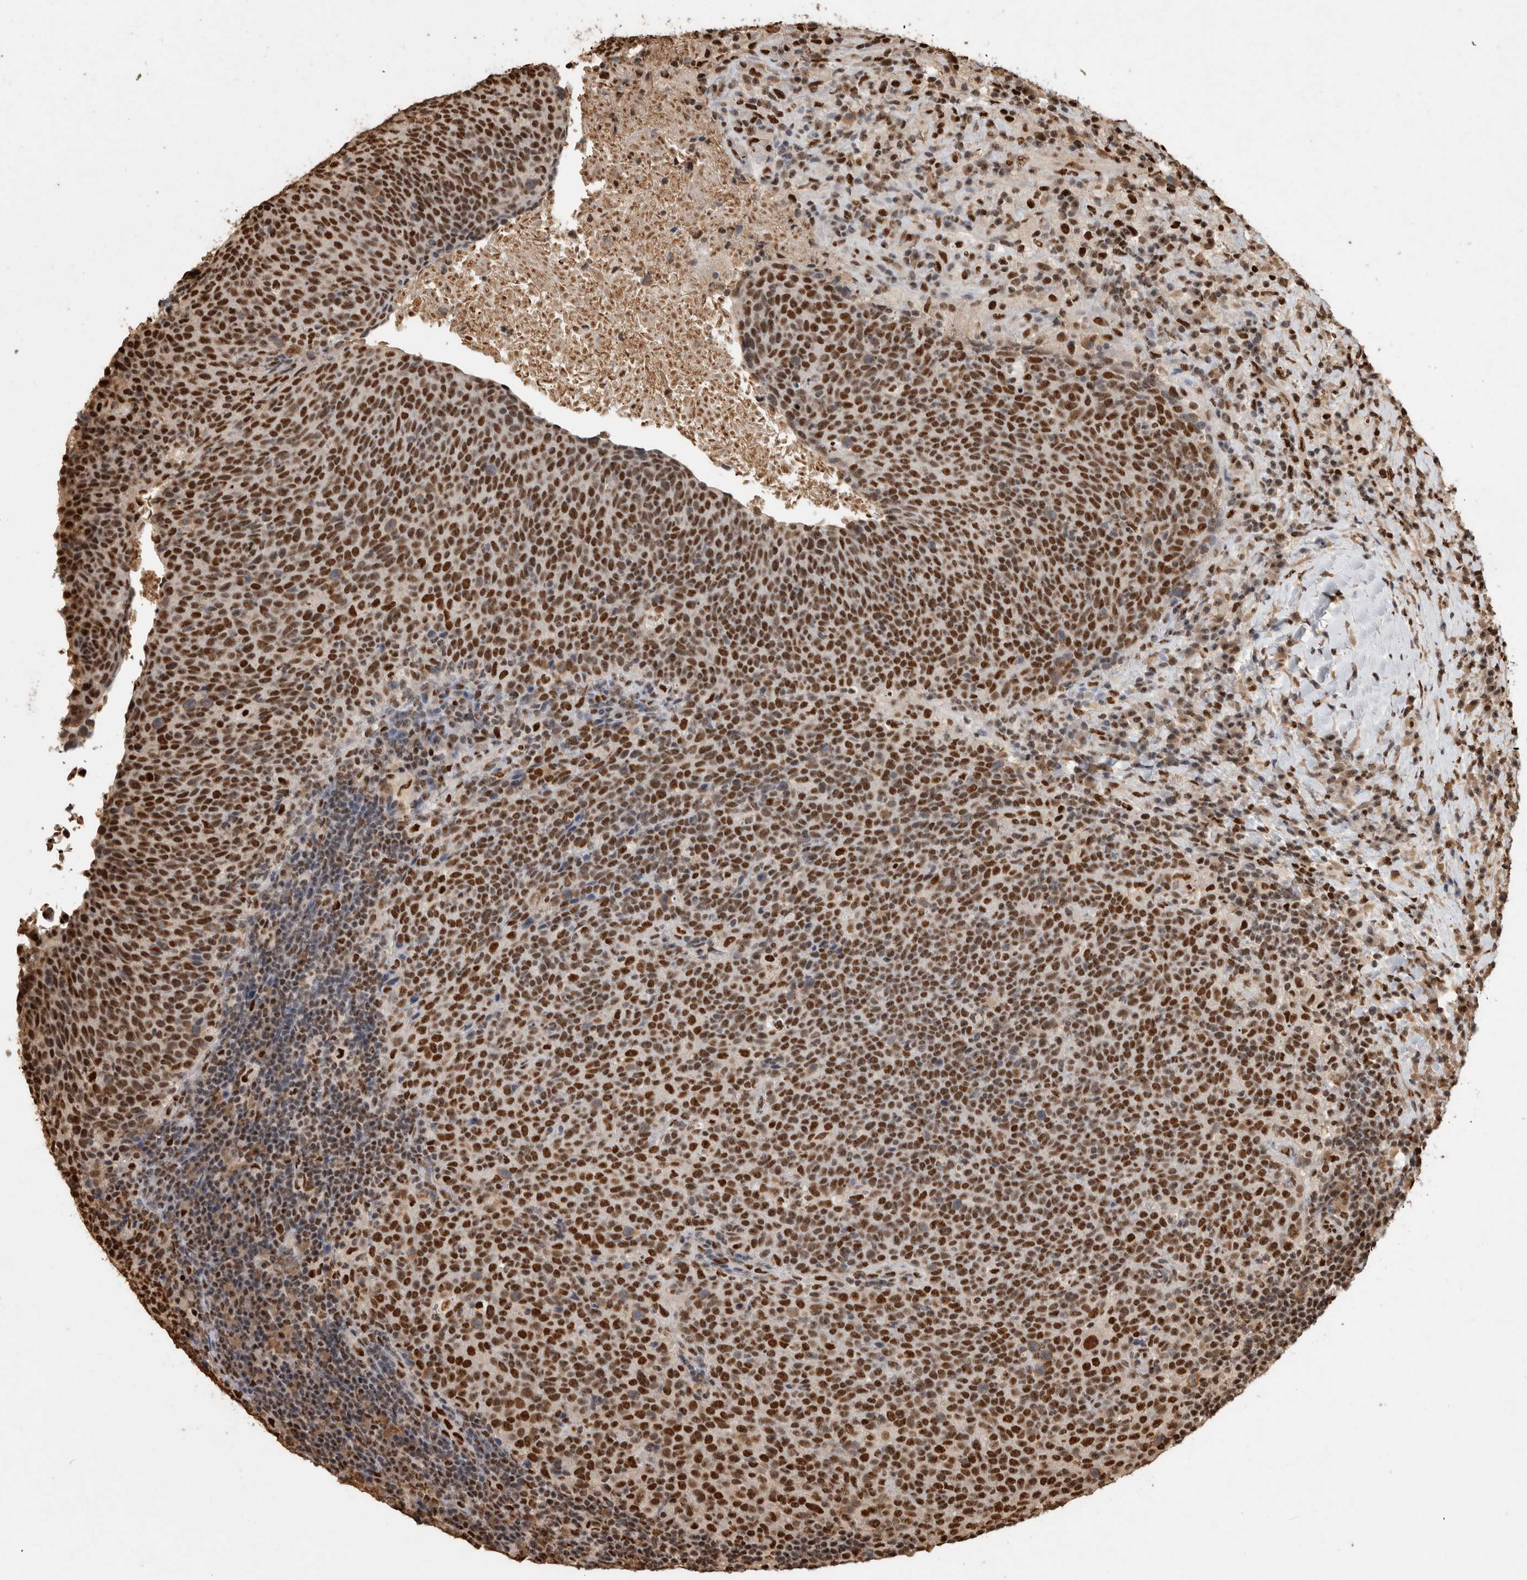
{"staining": {"intensity": "strong", "quantity": ">75%", "location": "nuclear"}, "tissue": "head and neck cancer", "cell_type": "Tumor cells", "image_type": "cancer", "snomed": [{"axis": "morphology", "description": "Squamous cell carcinoma, NOS"}, {"axis": "morphology", "description": "Squamous cell carcinoma, metastatic, NOS"}, {"axis": "topography", "description": "Lymph node"}, {"axis": "topography", "description": "Head-Neck"}], "caption": "Immunohistochemistry (IHC) micrograph of head and neck metastatic squamous cell carcinoma stained for a protein (brown), which shows high levels of strong nuclear expression in about >75% of tumor cells.", "gene": "RAD50", "patient": {"sex": "male", "age": 62}}